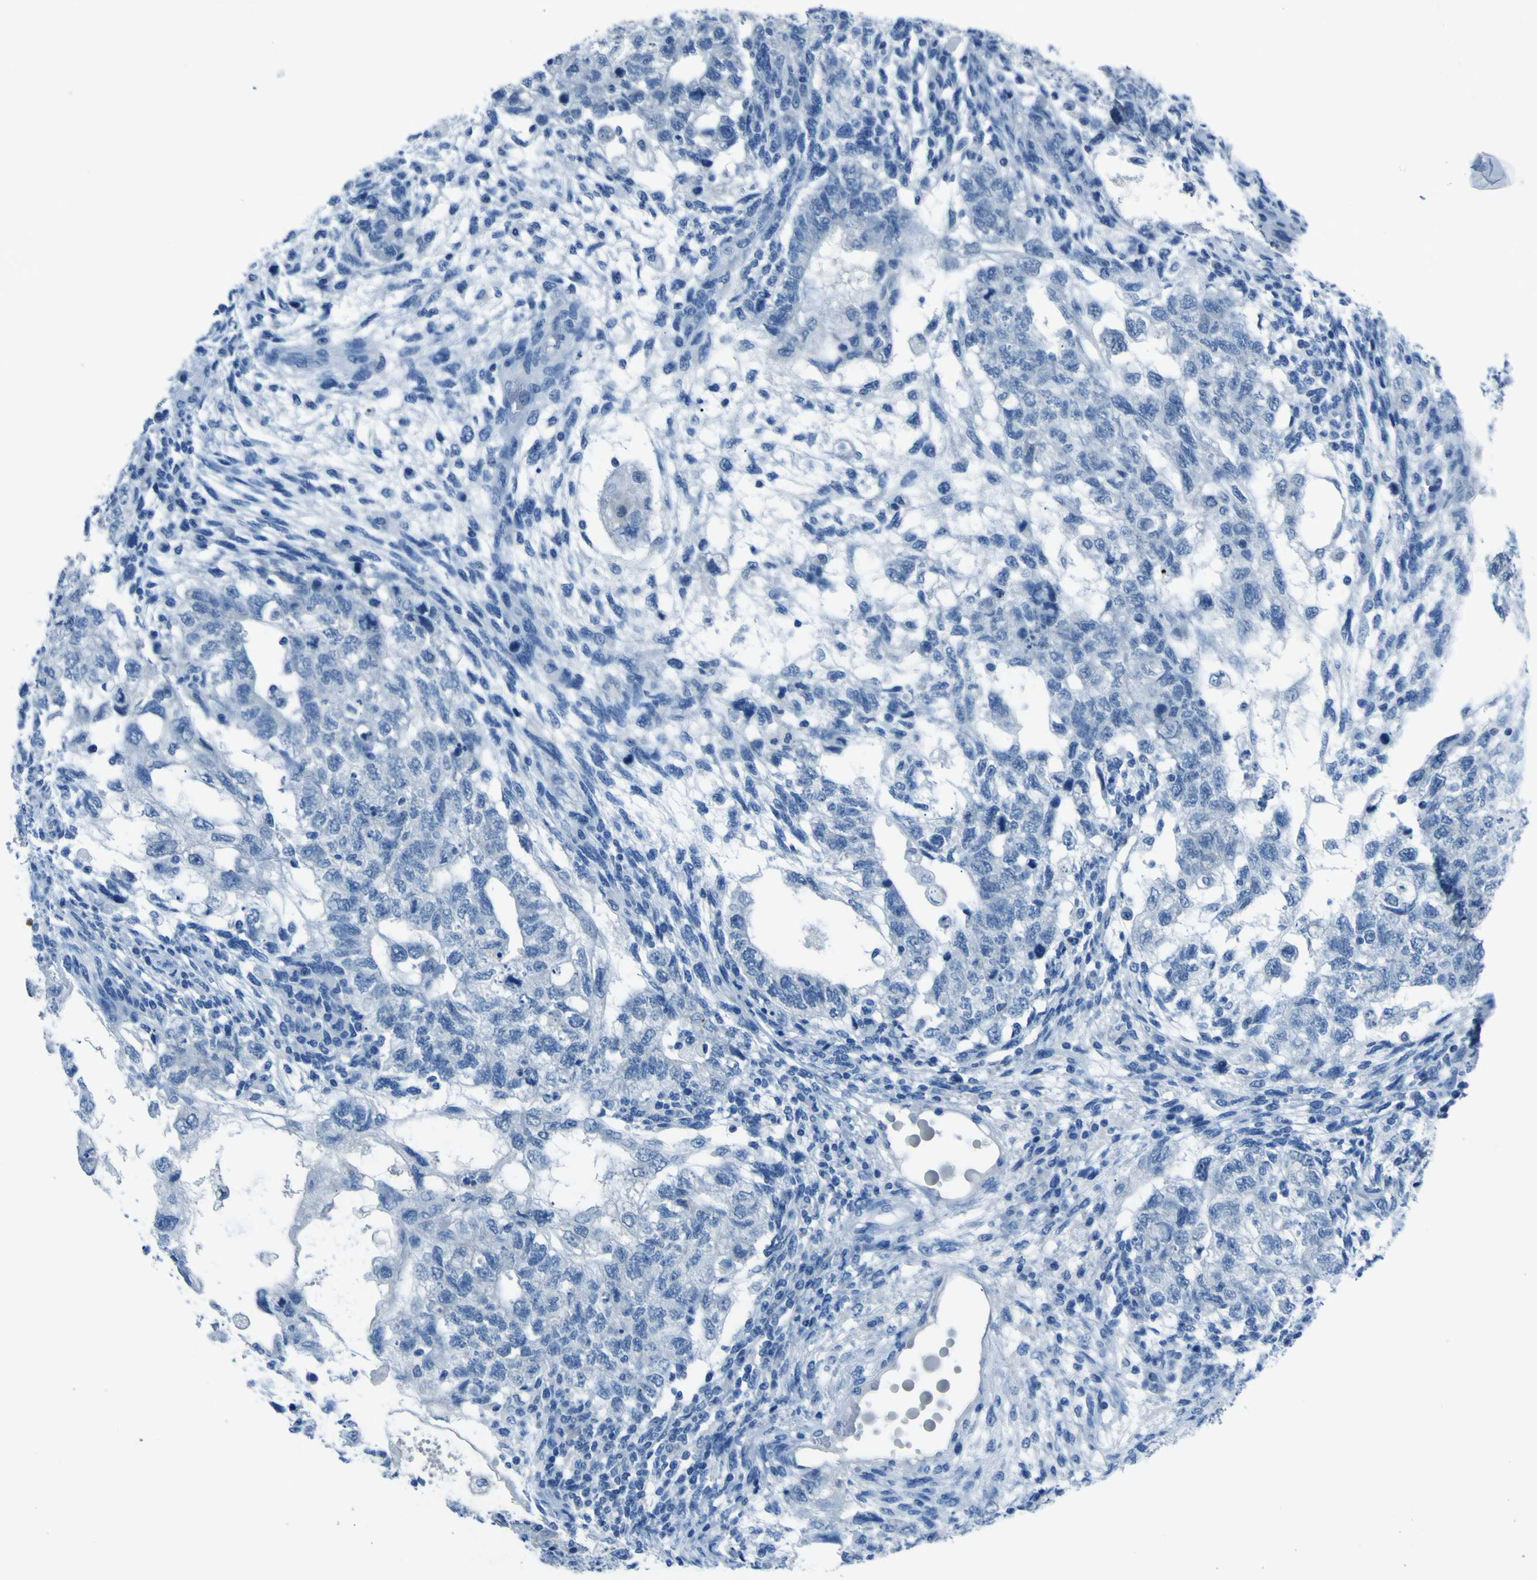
{"staining": {"intensity": "negative", "quantity": "none", "location": "none"}, "tissue": "testis cancer", "cell_type": "Tumor cells", "image_type": "cancer", "snomed": [{"axis": "morphology", "description": "Normal tissue, NOS"}, {"axis": "morphology", "description": "Carcinoma, Embryonal, NOS"}, {"axis": "topography", "description": "Testis"}], "caption": "Immunohistochemistry histopathology image of neoplastic tissue: human testis embryonal carcinoma stained with DAB shows no significant protein expression in tumor cells.", "gene": "PHKG1", "patient": {"sex": "male", "age": 36}}